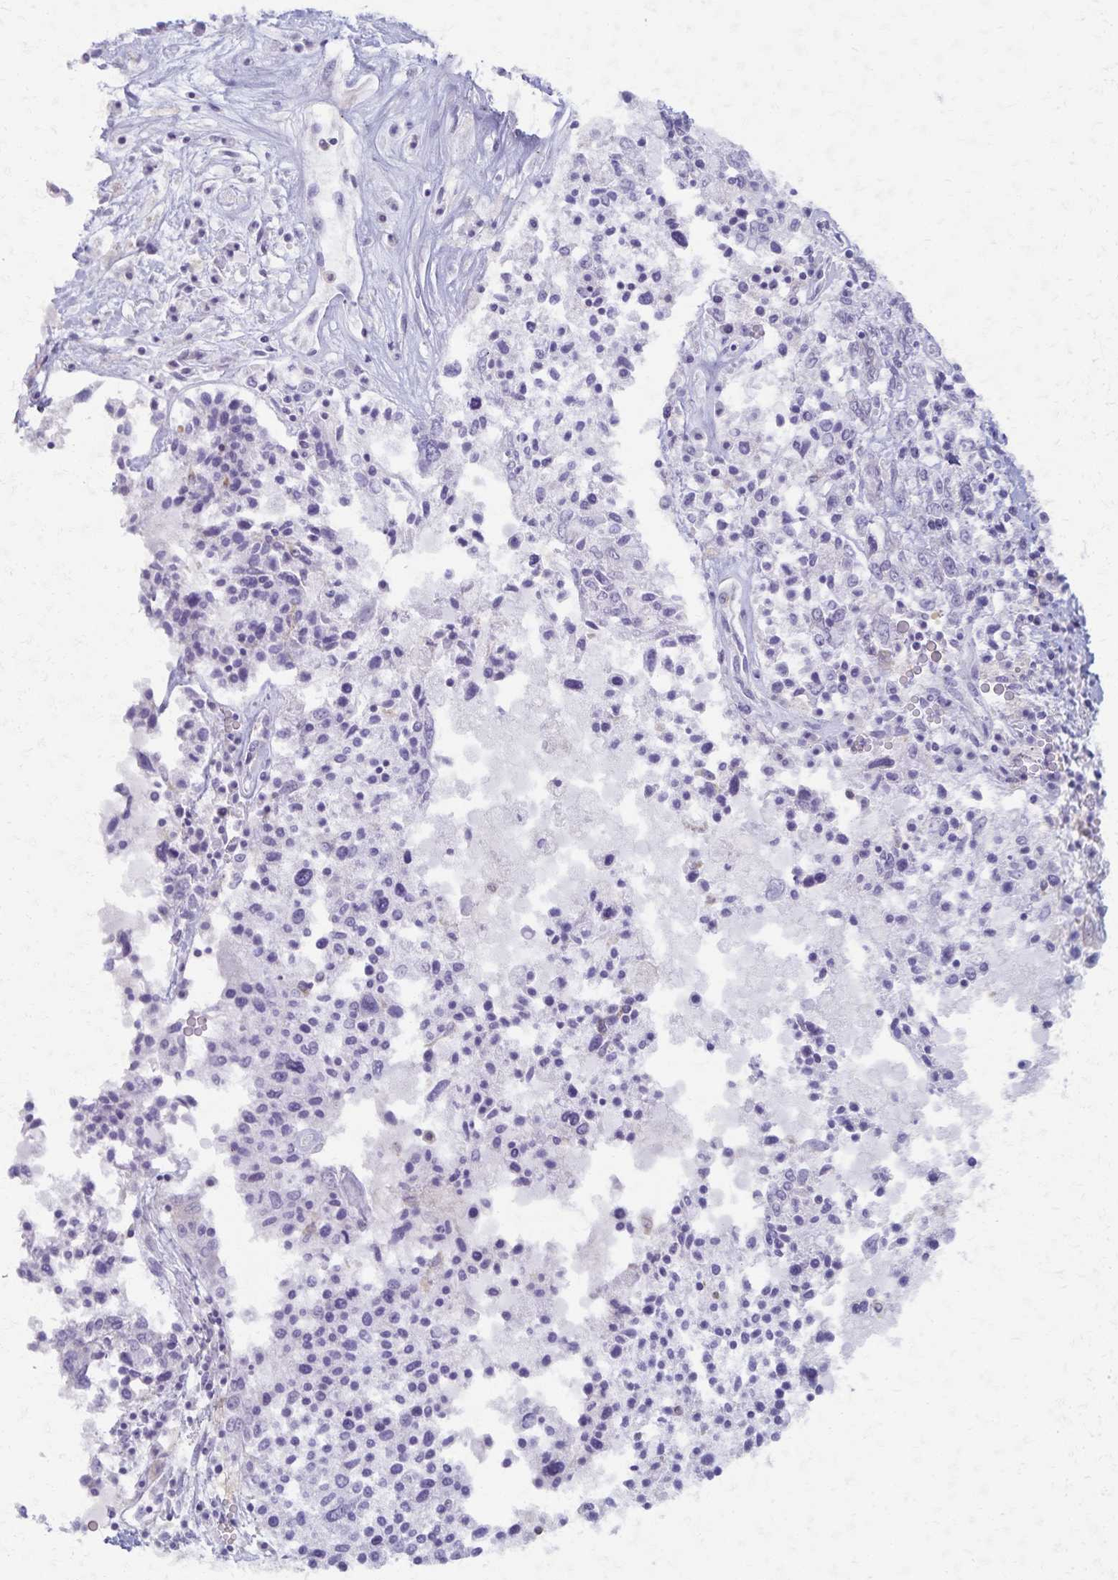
{"staining": {"intensity": "negative", "quantity": "none", "location": "none"}, "tissue": "ovarian cancer", "cell_type": "Tumor cells", "image_type": "cancer", "snomed": [{"axis": "morphology", "description": "Carcinoma, endometroid"}, {"axis": "topography", "description": "Ovary"}], "caption": "High power microscopy micrograph of an IHC histopathology image of ovarian cancer (endometroid carcinoma), revealing no significant expression in tumor cells.", "gene": "KISS1", "patient": {"sex": "female", "age": 62}}